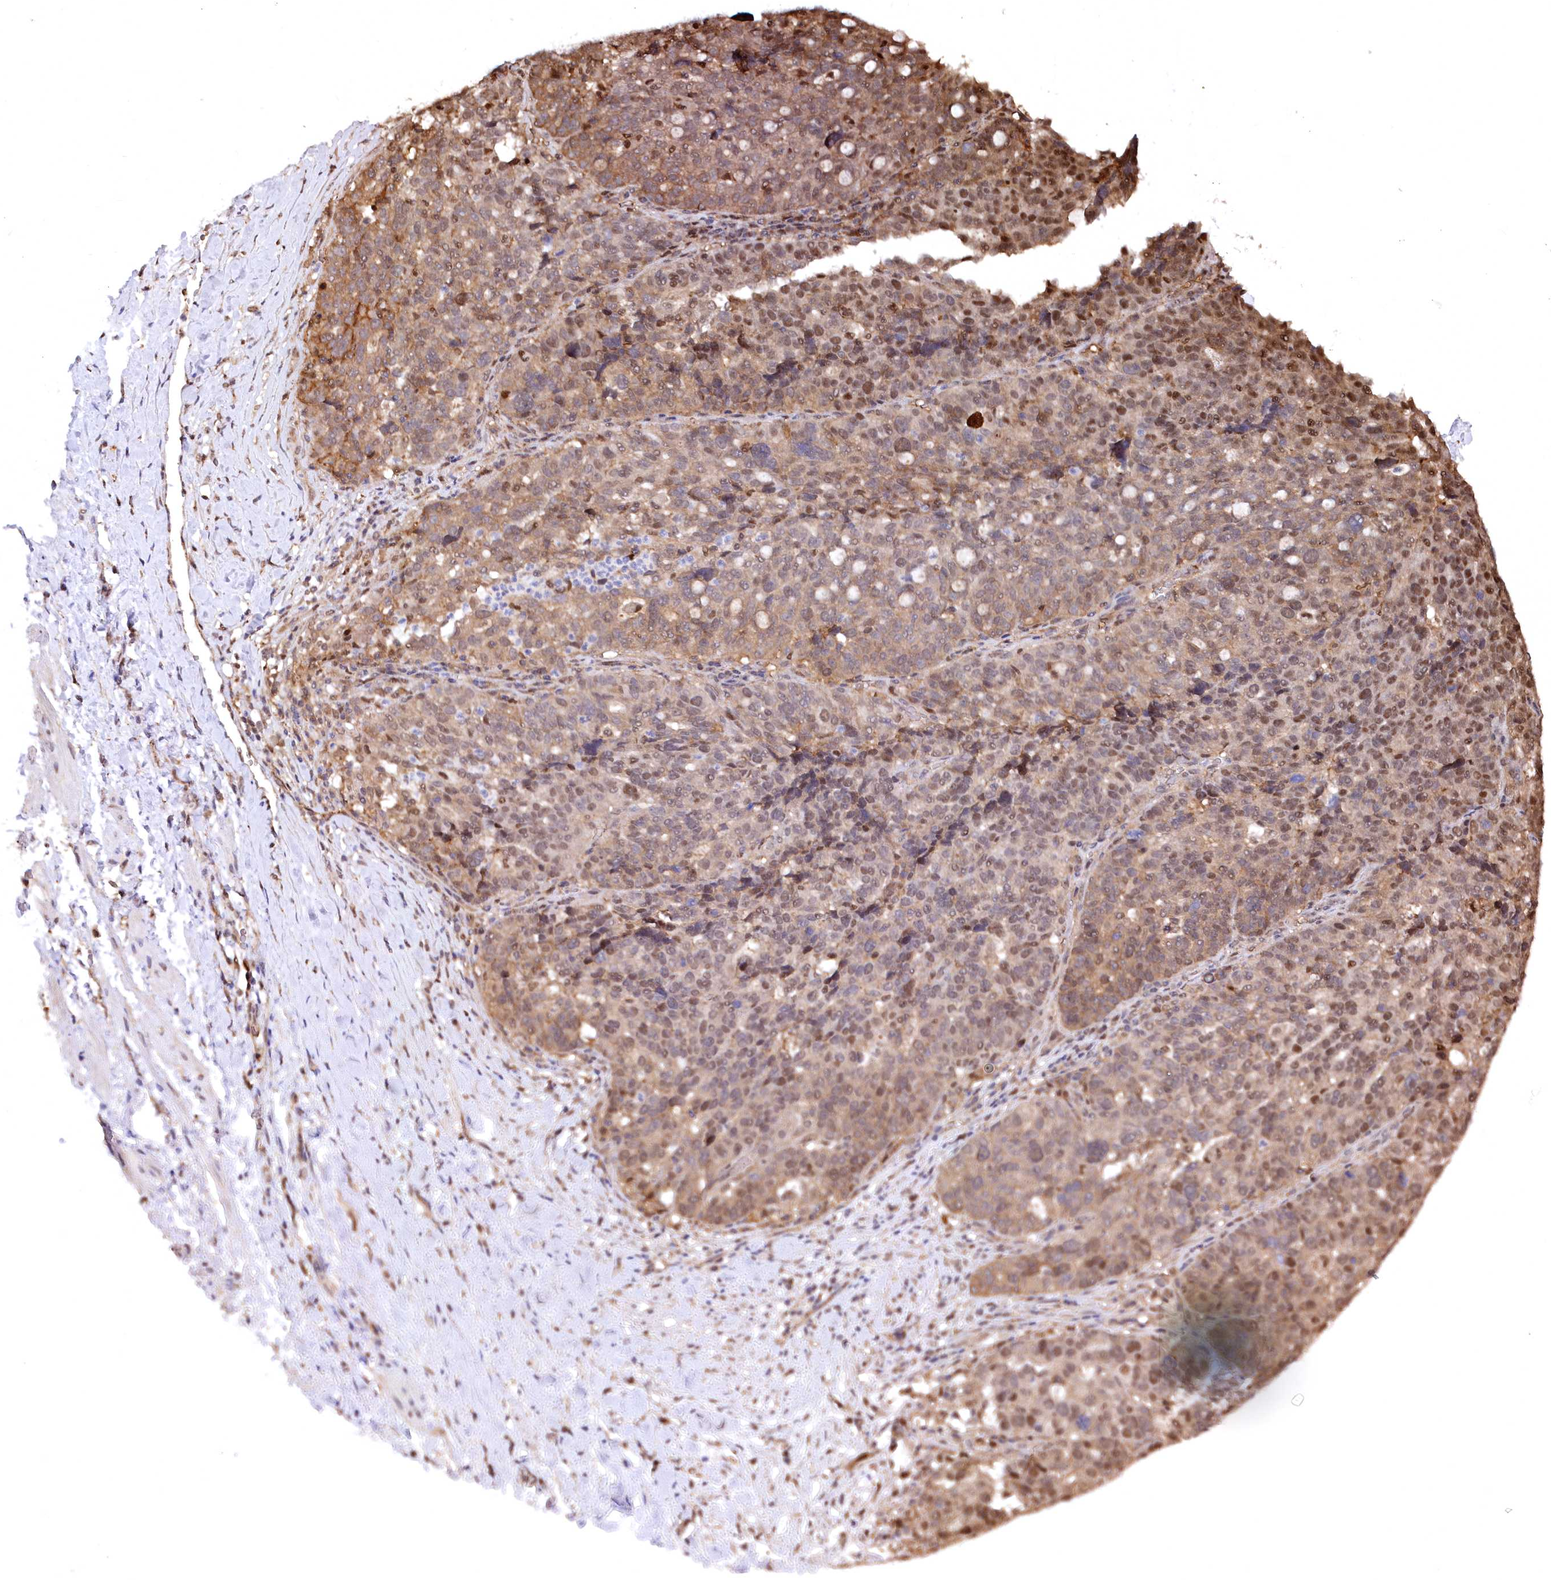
{"staining": {"intensity": "moderate", "quantity": ">75%", "location": "cytoplasmic/membranous,nuclear"}, "tissue": "ovarian cancer", "cell_type": "Tumor cells", "image_type": "cancer", "snomed": [{"axis": "morphology", "description": "Cystadenocarcinoma, serous, NOS"}, {"axis": "topography", "description": "Ovary"}], "caption": "Protein expression analysis of human ovarian cancer (serous cystadenocarcinoma) reveals moderate cytoplasmic/membranous and nuclear positivity in about >75% of tumor cells.", "gene": "PSMA1", "patient": {"sex": "female", "age": 59}}